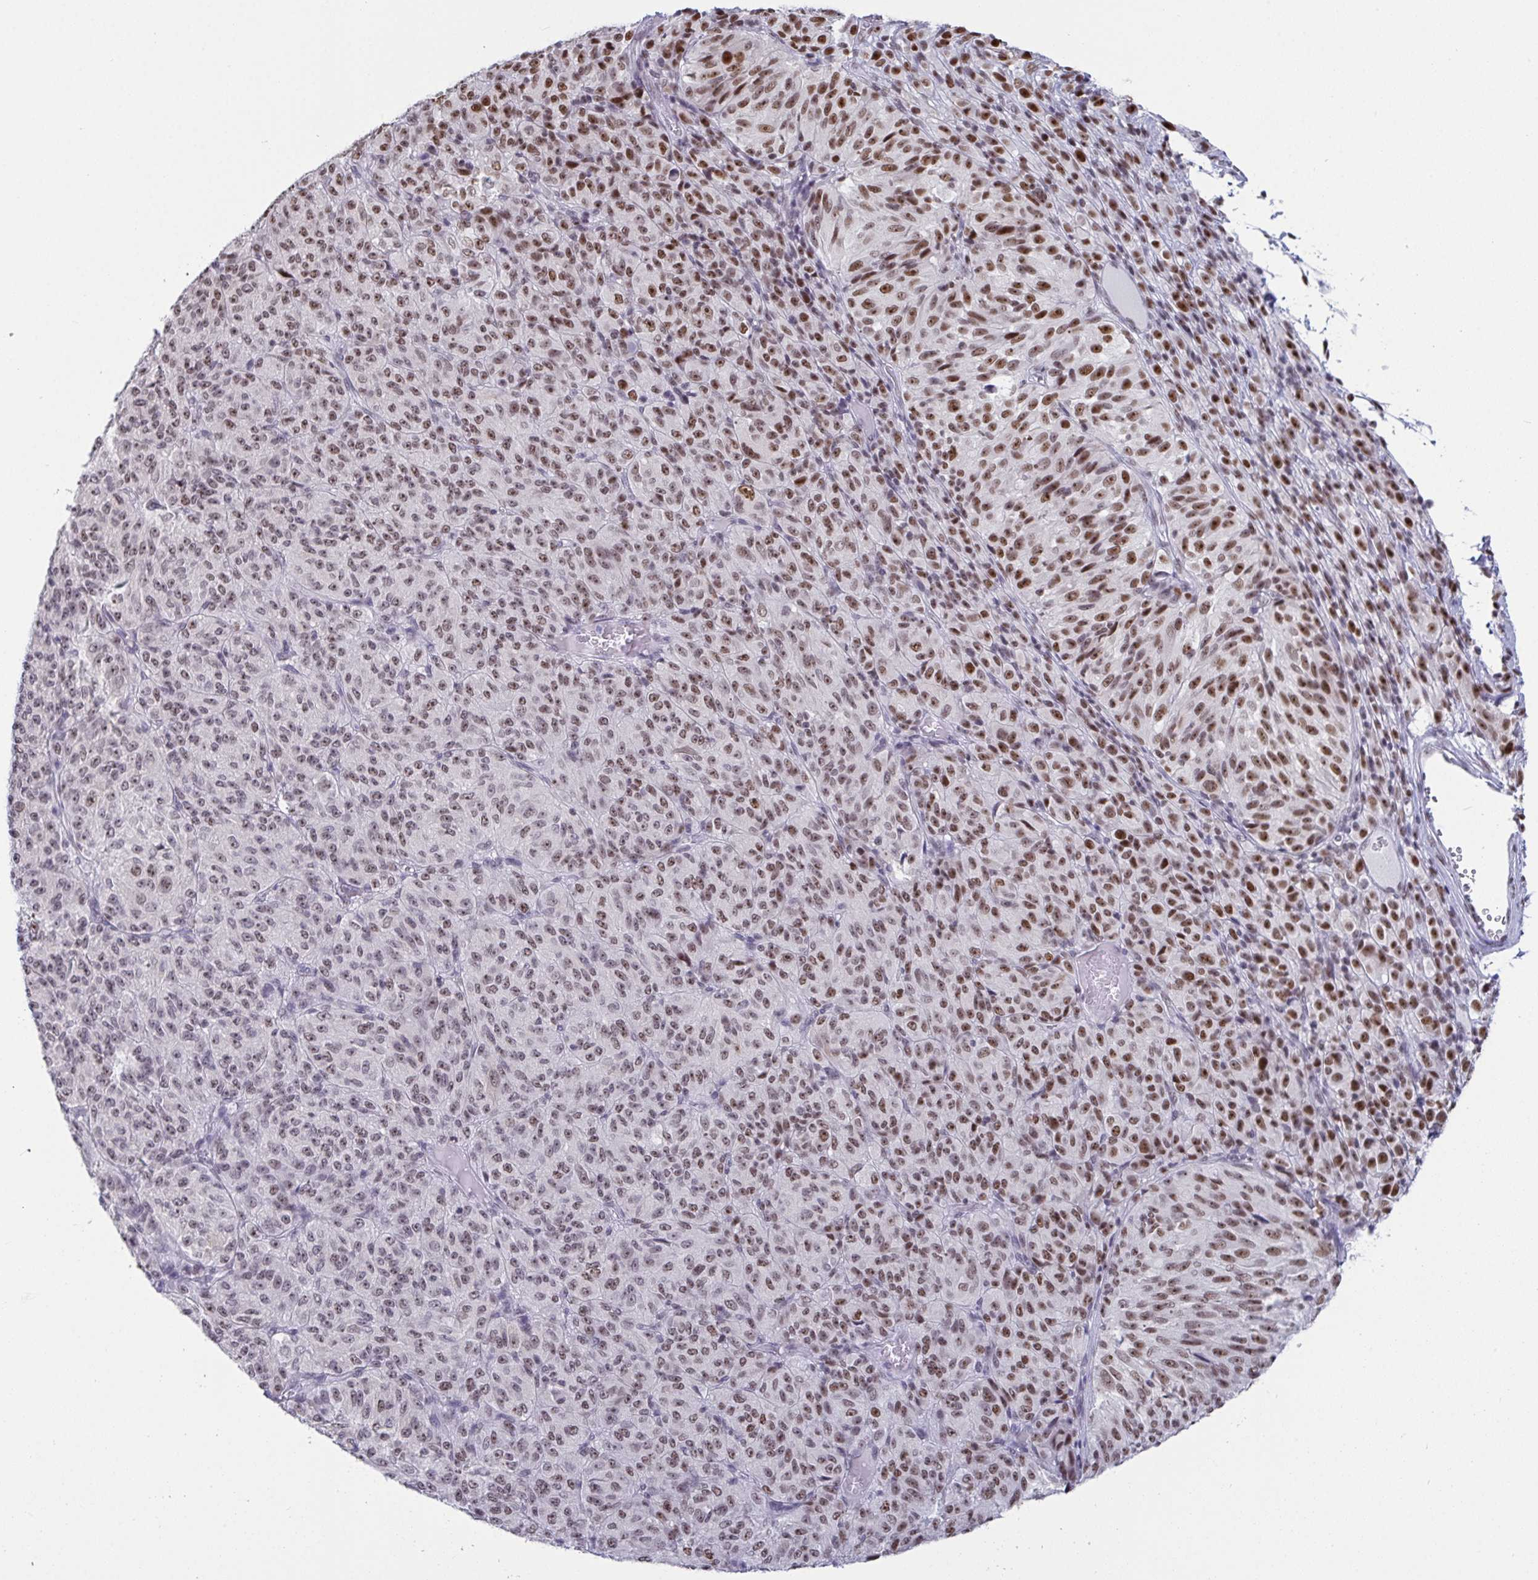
{"staining": {"intensity": "moderate", "quantity": ">75%", "location": "nuclear"}, "tissue": "melanoma", "cell_type": "Tumor cells", "image_type": "cancer", "snomed": [{"axis": "morphology", "description": "Malignant melanoma, Metastatic site"}, {"axis": "topography", "description": "Brain"}], "caption": "This is an image of immunohistochemistry (IHC) staining of melanoma, which shows moderate positivity in the nuclear of tumor cells.", "gene": "SUPT16H", "patient": {"sex": "female", "age": 56}}